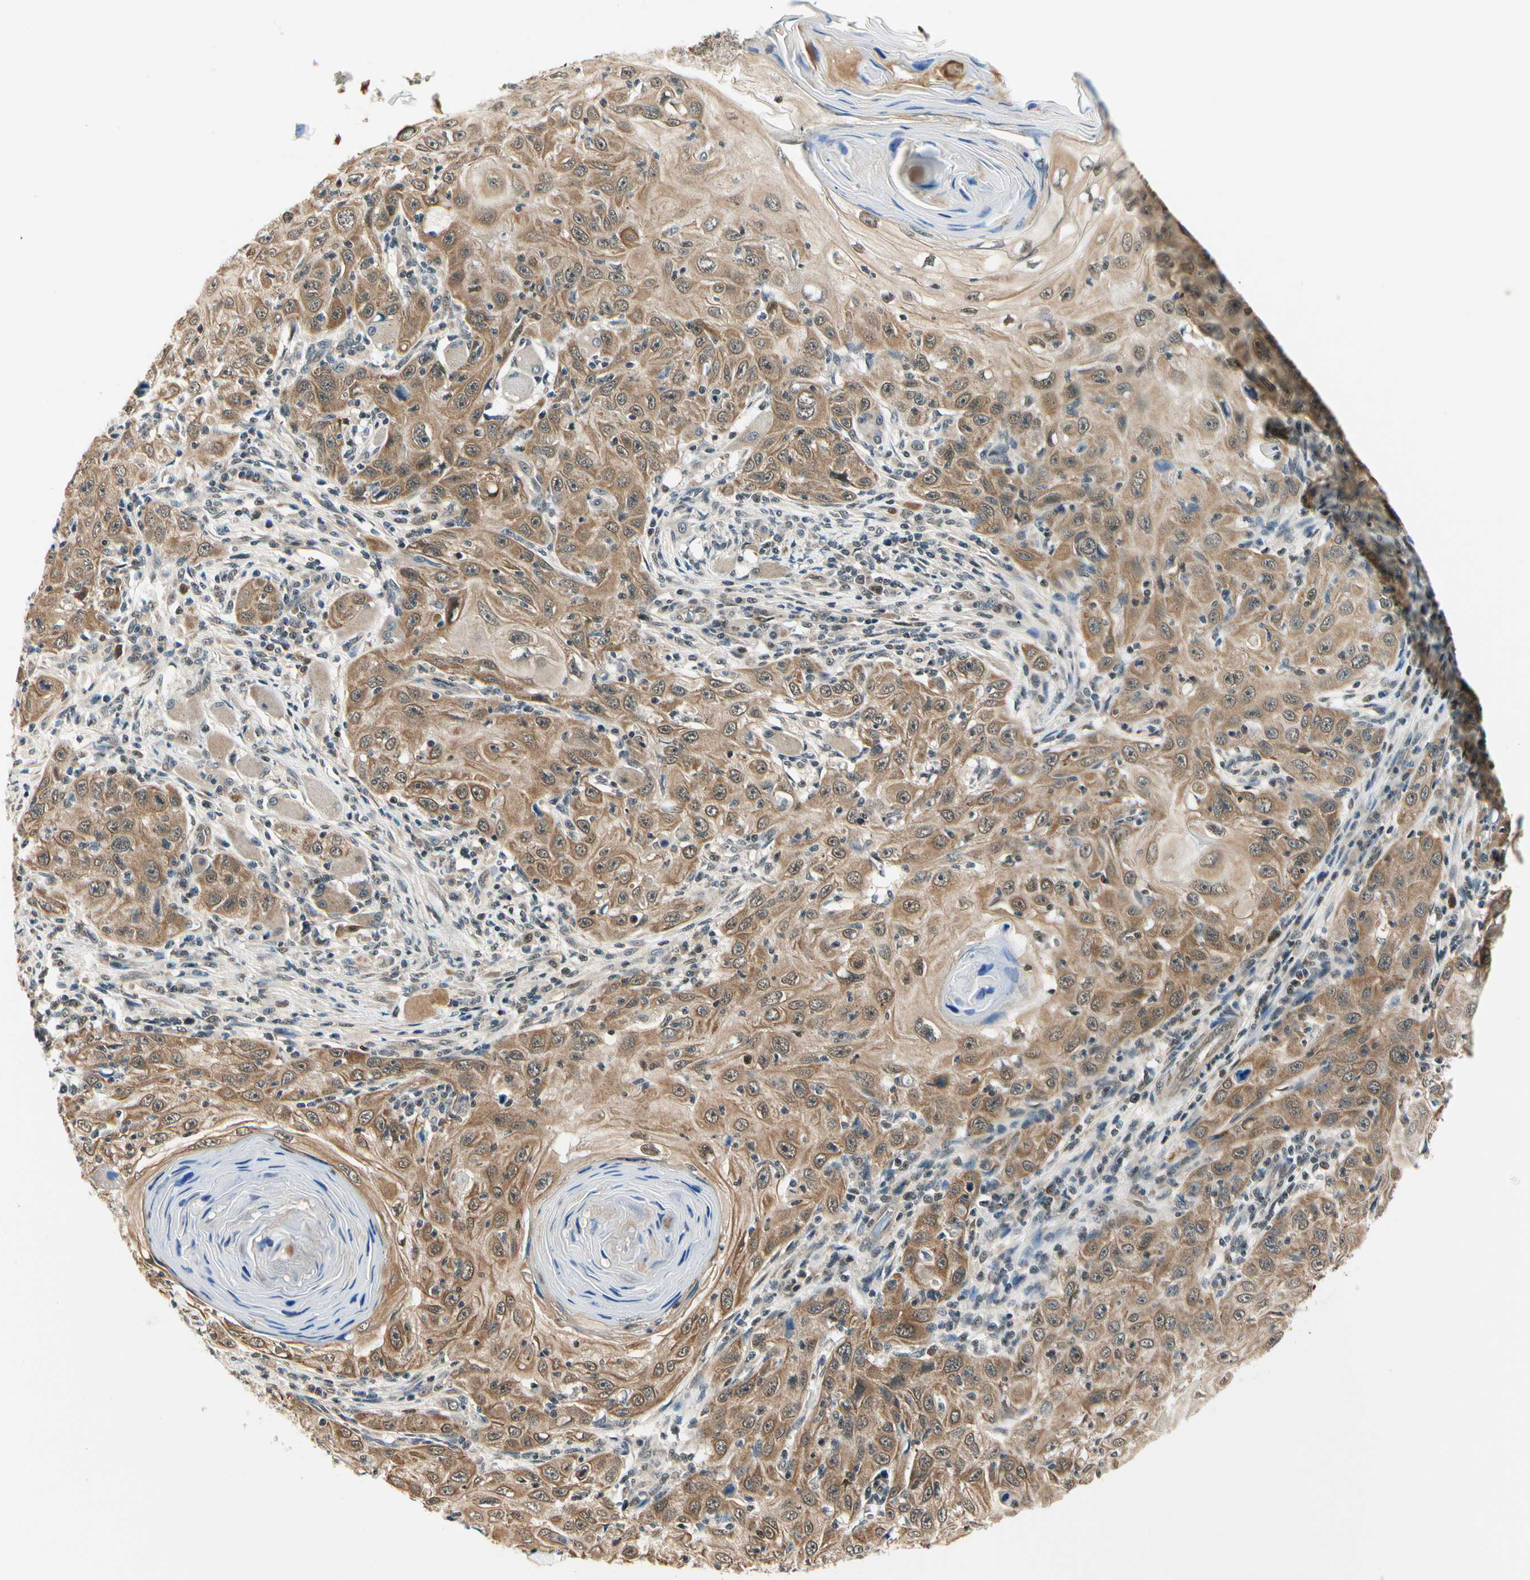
{"staining": {"intensity": "strong", "quantity": ">75%", "location": "cytoplasmic/membranous"}, "tissue": "skin cancer", "cell_type": "Tumor cells", "image_type": "cancer", "snomed": [{"axis": "morphology", "description": "Squamous cell carcinoma, NOS"}, {"axis": "topography", "description": "Skin"}], "caption": "Approximately >75% of tumor cells in skin squamous cell carcinoma show strong cytoplasmic/membranous protein expression as visualized by brown immunohistochemical staining.", "gene": "PDK2", "patient": {"sex": "female", "age": 88}}